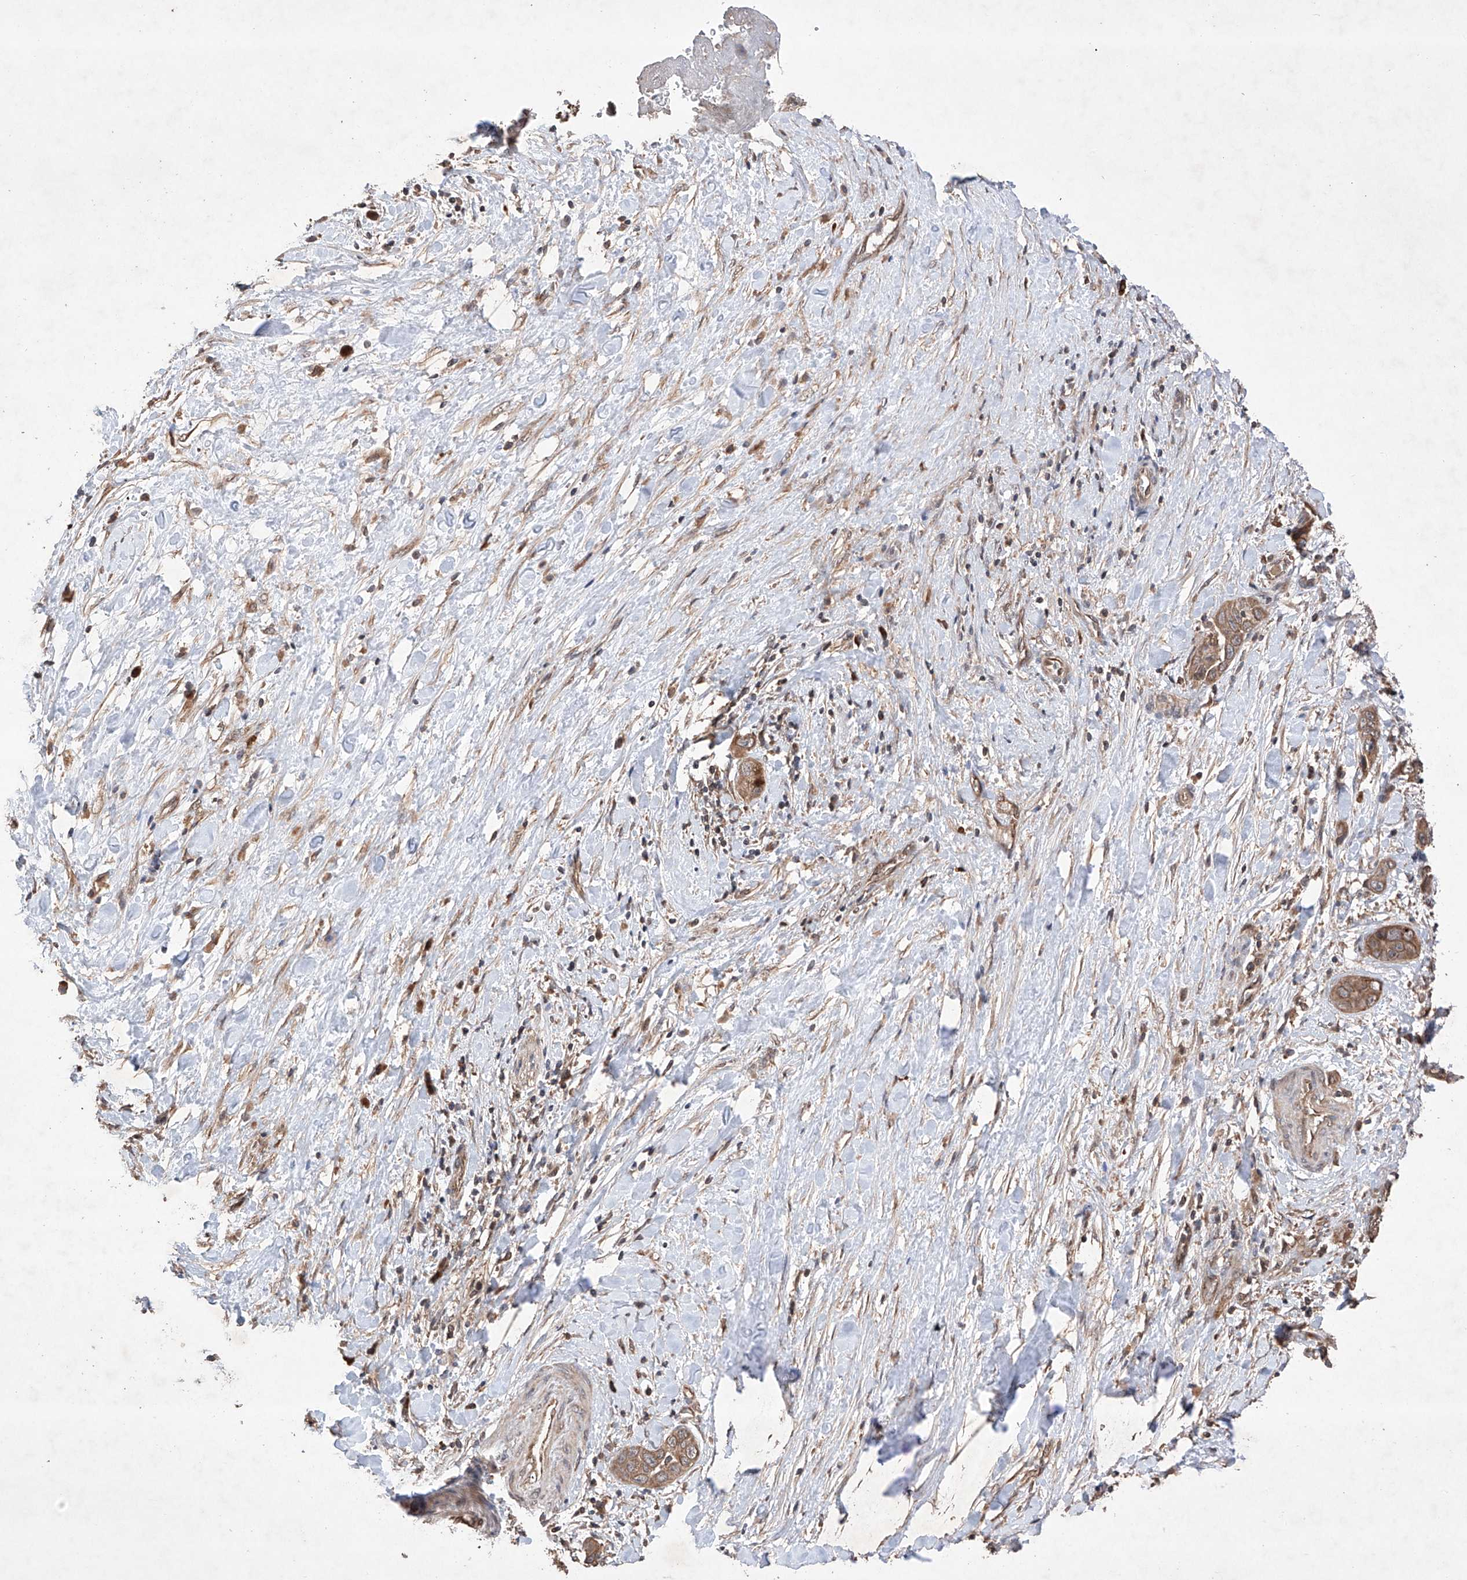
{"staining": {"intensity": "moderate", "quantity": ">75%", "location": "cytoplasmic/membranous"}, "tissue": "liver cancer", "cell_type": "Tumor cells", "image_type": "cancer", "snomed": [{"axis": "morphology", "description": "Cholangiocarcinoma"}, {"axis": "topography", "description": "Liver"}], "caption": "Tumor cells show medium levels of moderate cytoplasmic/membranous staining in approximately >75% of cells in human liver cancer (cholangiocarcinoma).", "gene": "LURAP1", "patient": {"sex": "female", "age": 52}}